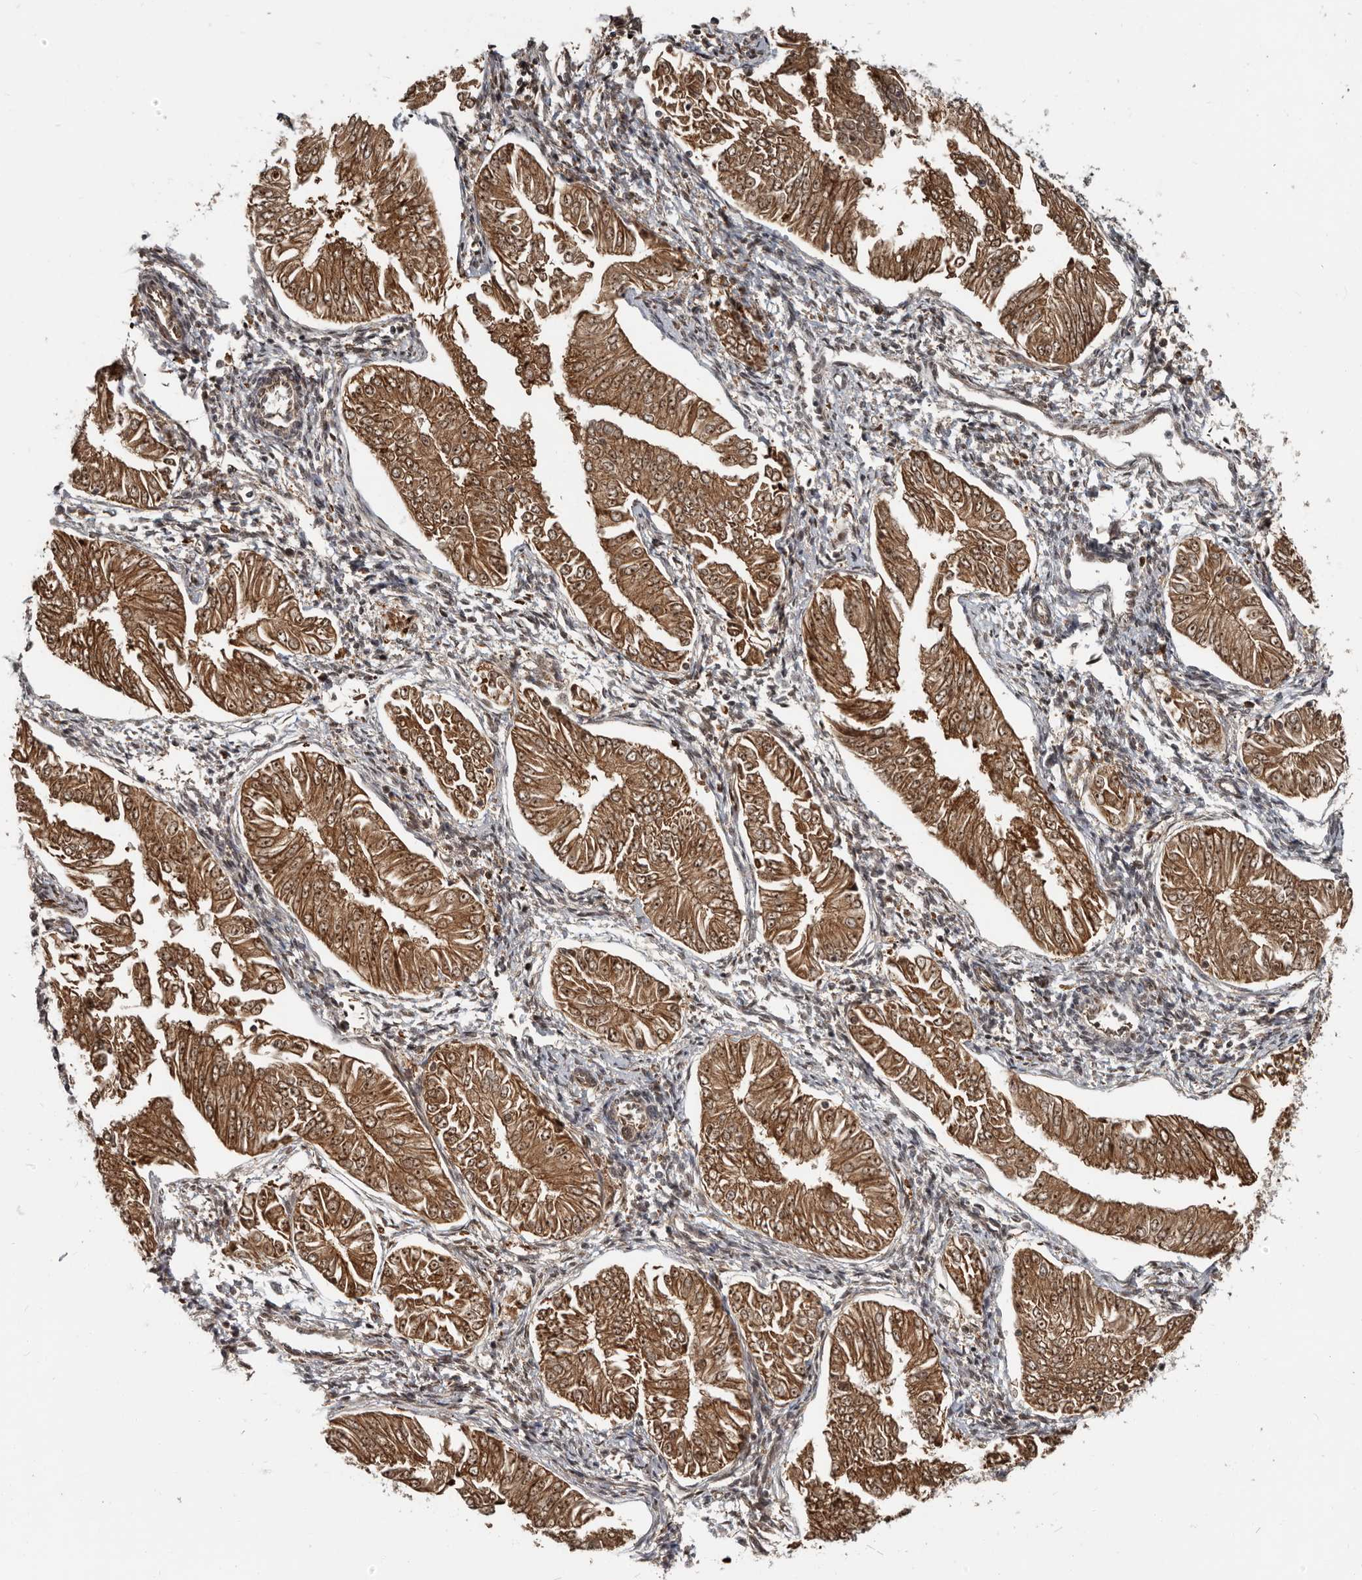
{"staining": {"intensity": "strong", "quantity": ">75%", "location": "cytoplasmic/membranous,nuclear"}, "tissue": "endometrial cancer", "cell_type": "Tumor cells", "image_type": "cancer", "snomed": [{"axis": "morphology", "description": "Adenocarcinoma, NOS"}, {"axis": "topography", "description": "Endometrium"}], "caption": "Adenocarcinoma (endometrial) was stained to show a protein in brown. There is high levels of strong cytoplasmic/membranous and nuclear expression in about >75% of tumor cells.", "gene": "APOL6", "patient": {"sex": "female", "age": 53}}